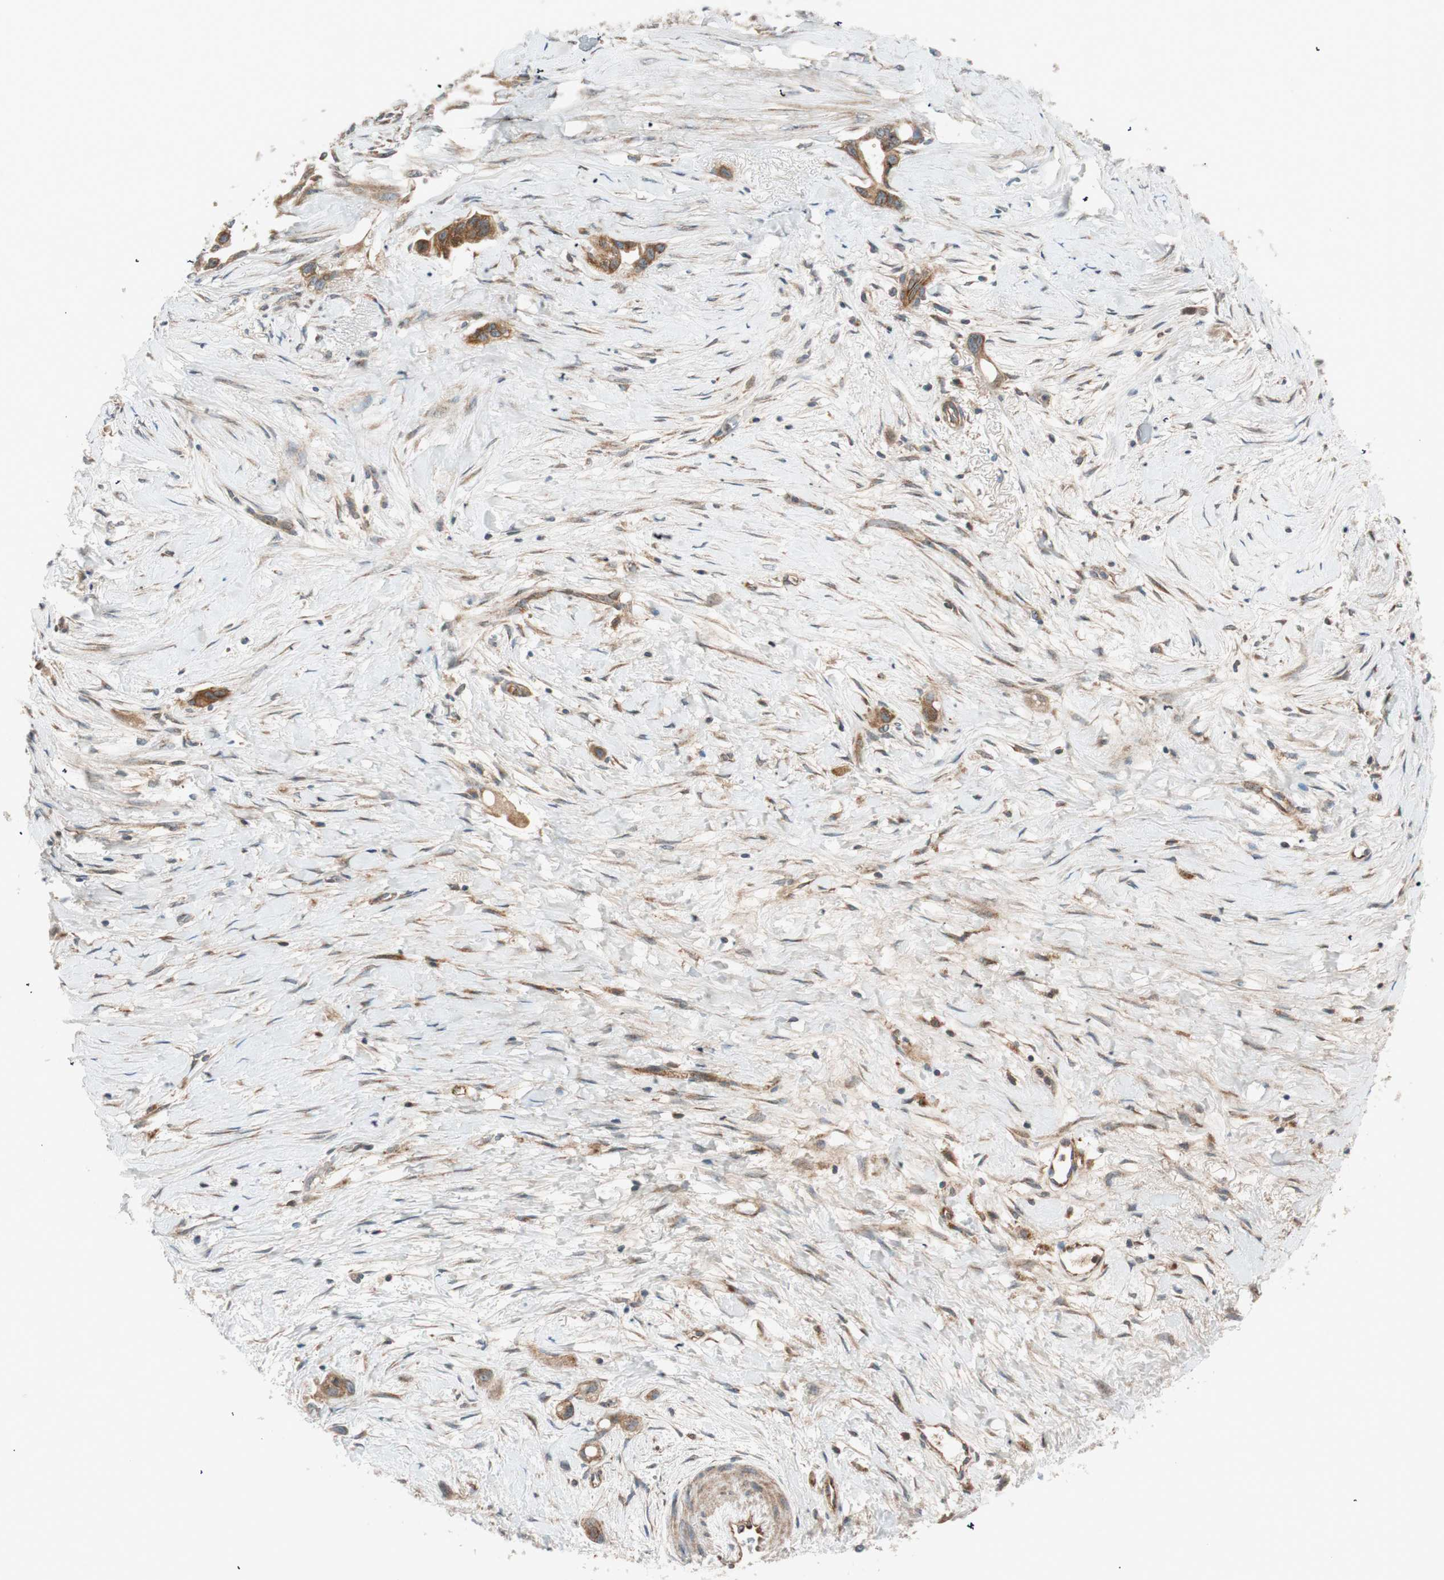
{"staining": {"intensity": "strong", "quantity": ">75%", "location": "cytoplasmic/membranous"}, "tissue": "liver cancer", "cell_type": "Tumor cells", "image_type": "cancer", "snomed": [{"axis": "morphology", "description": "Cholangiocarcinoma"}, {"axis": "topography", "description": "Liver"}], "caption": "Immunohistochemical staining of human liver cholangiocarcinoma demonstrates strong cytoplasmic/membranous protein positivity in about >75% of tumor cells. (DAB (3,3'-diaminobenzidine) IHC with brightfield microscopy, high magnification).", "gene": "ABI1", "patient": {"sex": "female", "age": 65}}